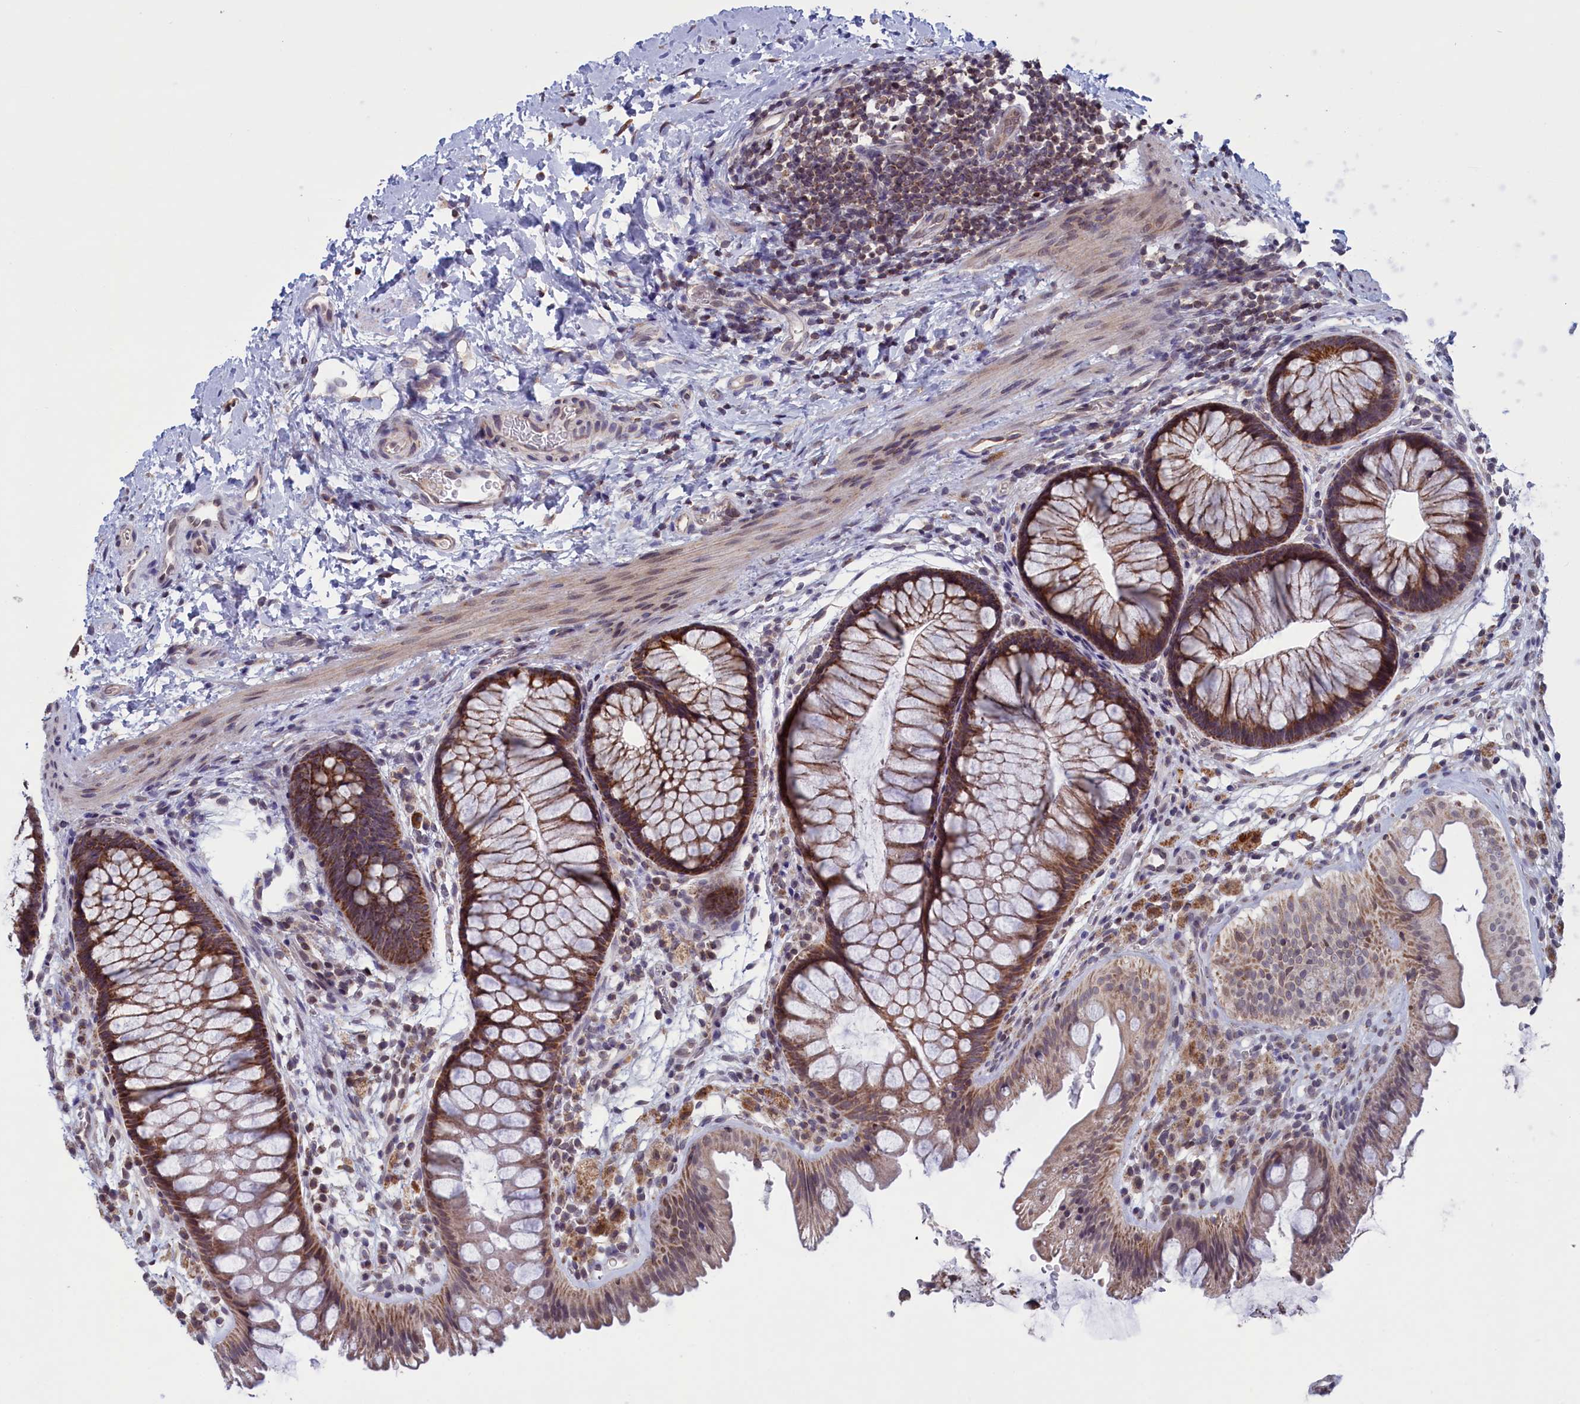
{"staining": {"intensity": "weak", "quantity": ">75%", "location": "cytoplasmic/membranous"}, "tissue": "colon", "cell_type": "Endothelial cells", "image_type": "normal", "snomed": [{"axis": "morphology", "description": "Normal tissue, NOS"}, {"axis": "topography", "description": "Colon"}], "caption": "A brown stain labels weak cytoplasmic/membranous positivity of a protein in endothelial cells of normal colon. (brown staining indicates protein expression, while blue staining denotes nuclei).", "gene": "PARS2", "patient": {"sex": "female", "age": 62}}